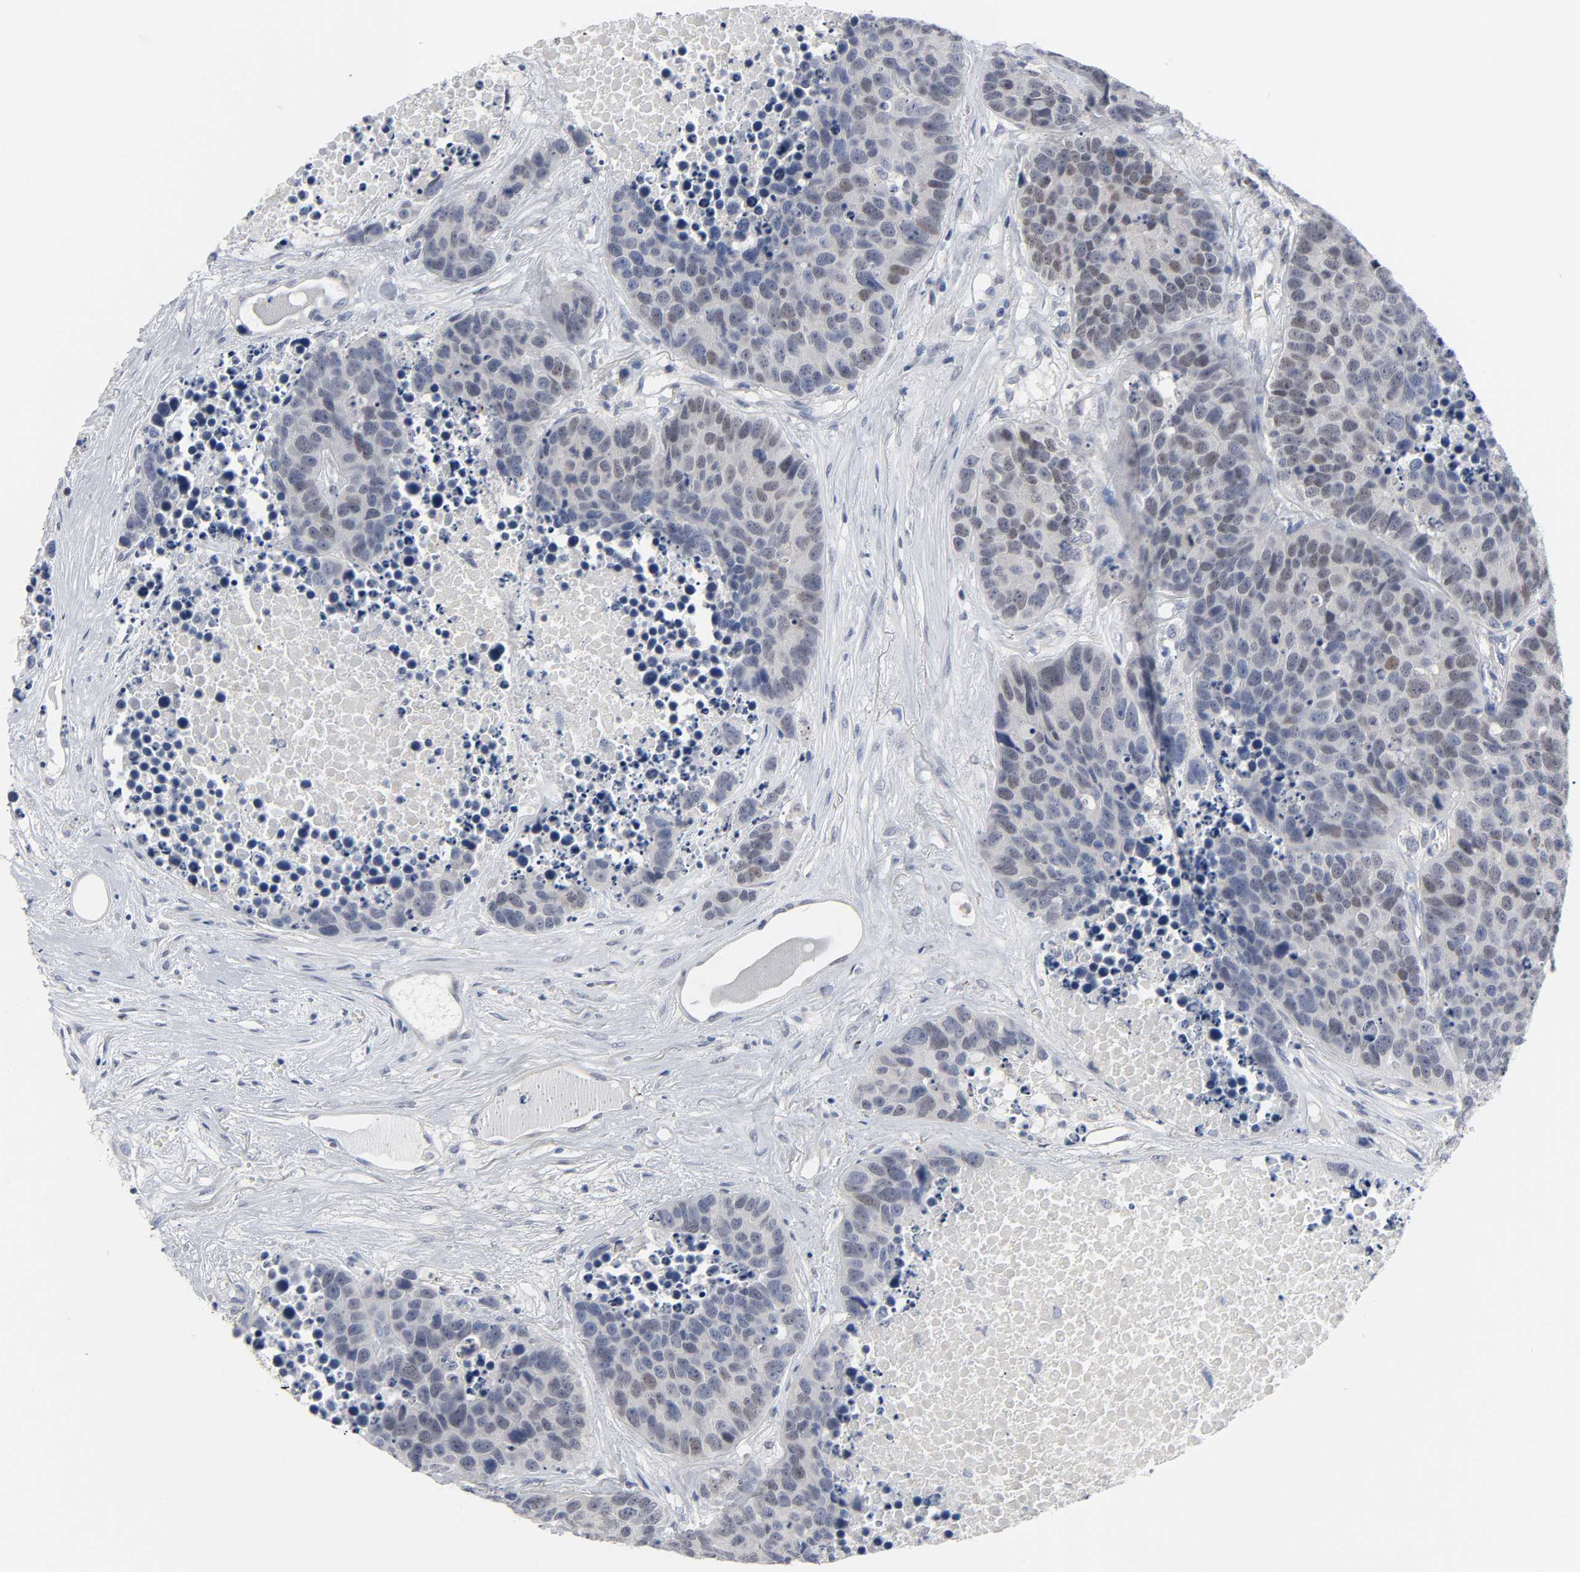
{"staining": {"intensity": "weak", "quantity": "25%-75%", "location": "nuclear"}, "tissue": "carcinoid", "cell_type": "Tumor cells", "image_type": "cancer", "snomed": [{"axis": "morphology", "description": "Carcinoid, malignant, NOS"}, {"axis": "topography", "description": "Lung"}], "caption": "Tumor cells demonstrate low levels of weak nuclear positivity in about 25%-75% of cells in human malignant carcinoid.", "gene": "SALL2", "patient": {"sex": "male", "age": 60}}